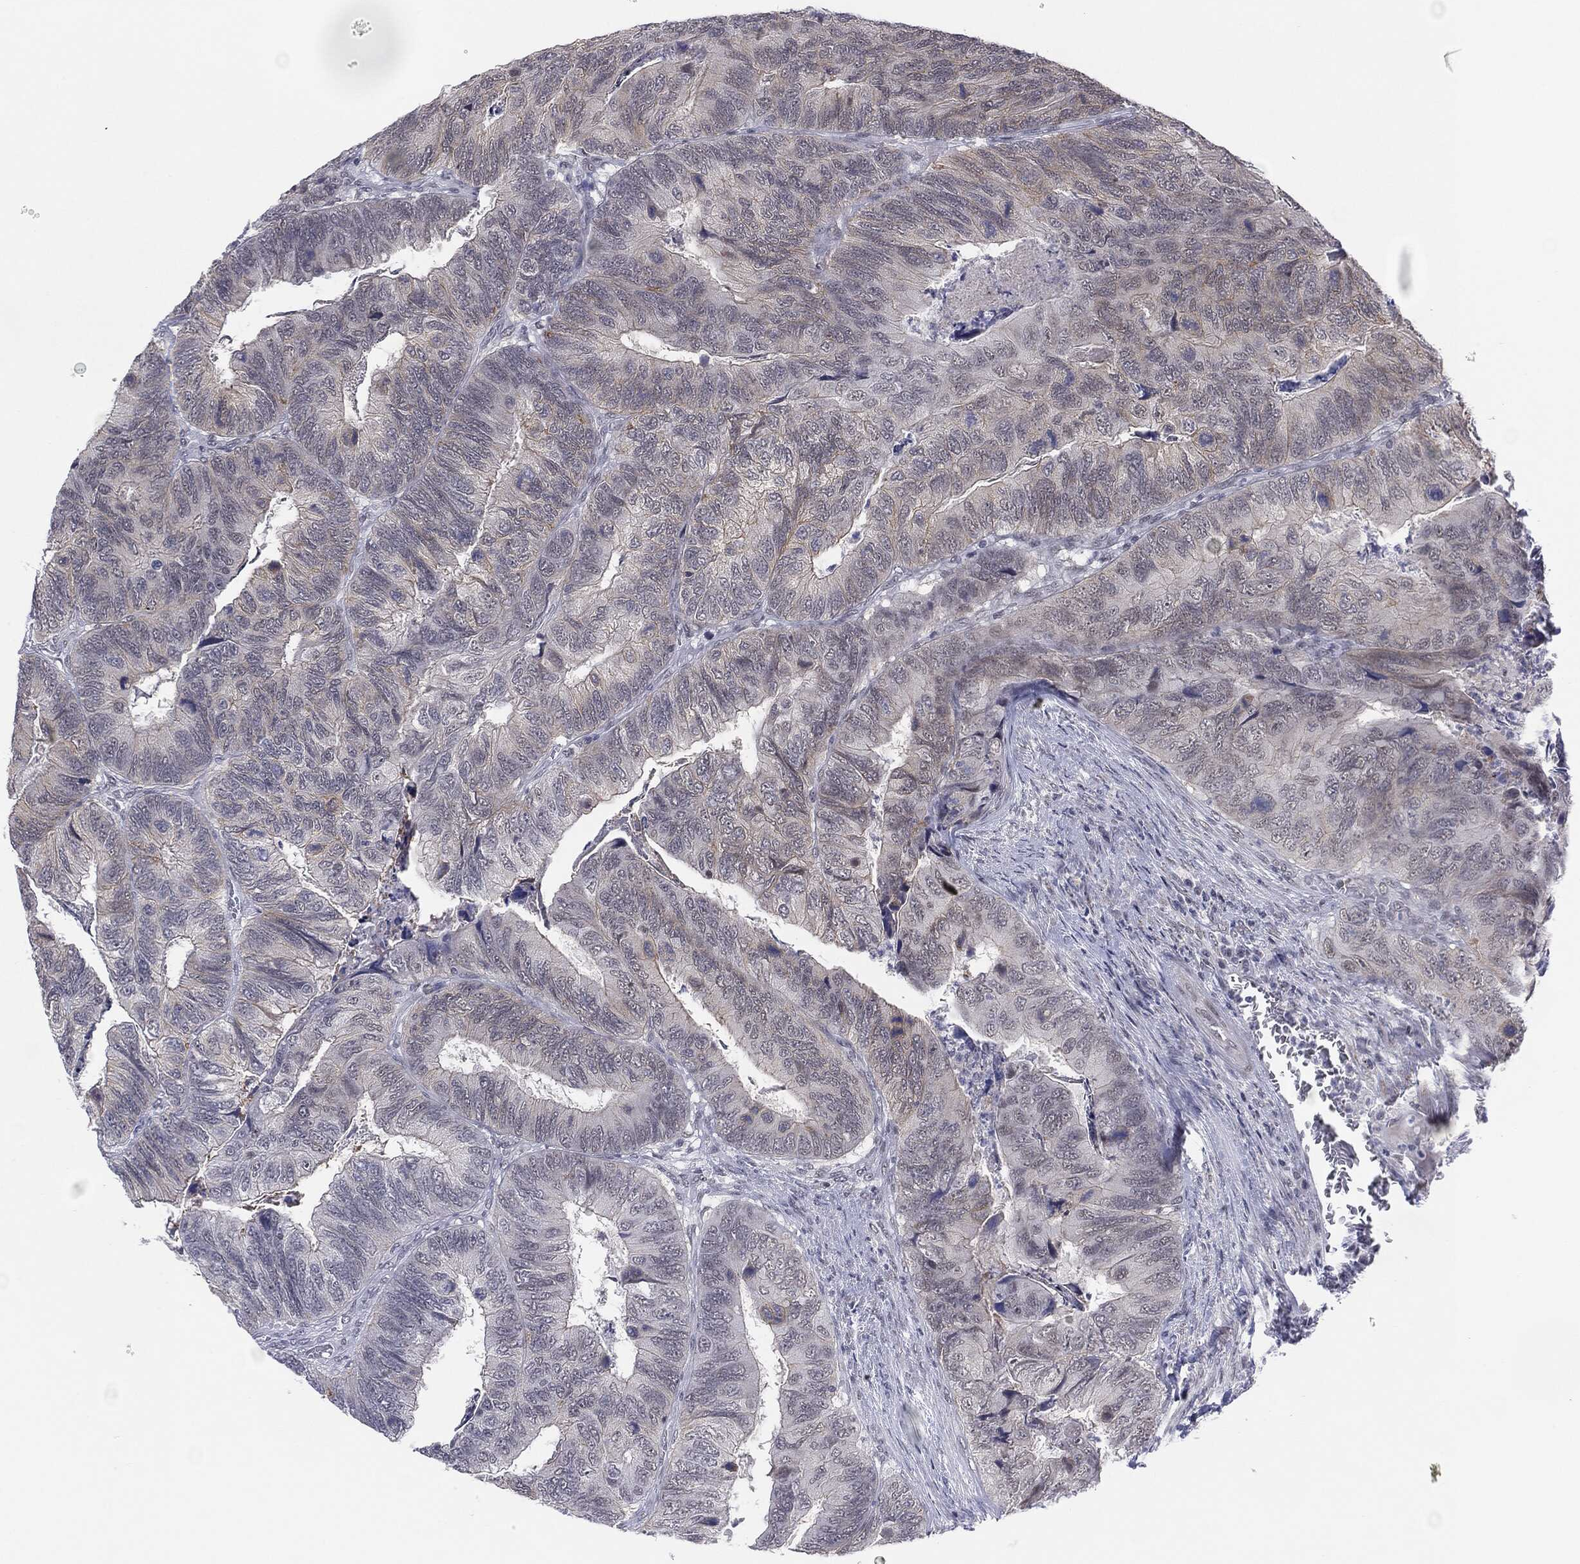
{"staining": {"intensity": "negative", "quantity": "none", "location": "none"}, "tissue": "colorectal cancer", "cell_type": "Tumor cells", "image_type": "cancer", "snomed": [{"axis": "morphology", "description": "Adenocarcinoma, NOS"}, {"axis": "topography", "description": "Colon"}], "caption": "The histopathology image exhibits no significant expression in tumor cells of adenocarcinoma (colorectal).", "gene": "SLC5A5", "patient": {"sex": "female", "age": 67}}